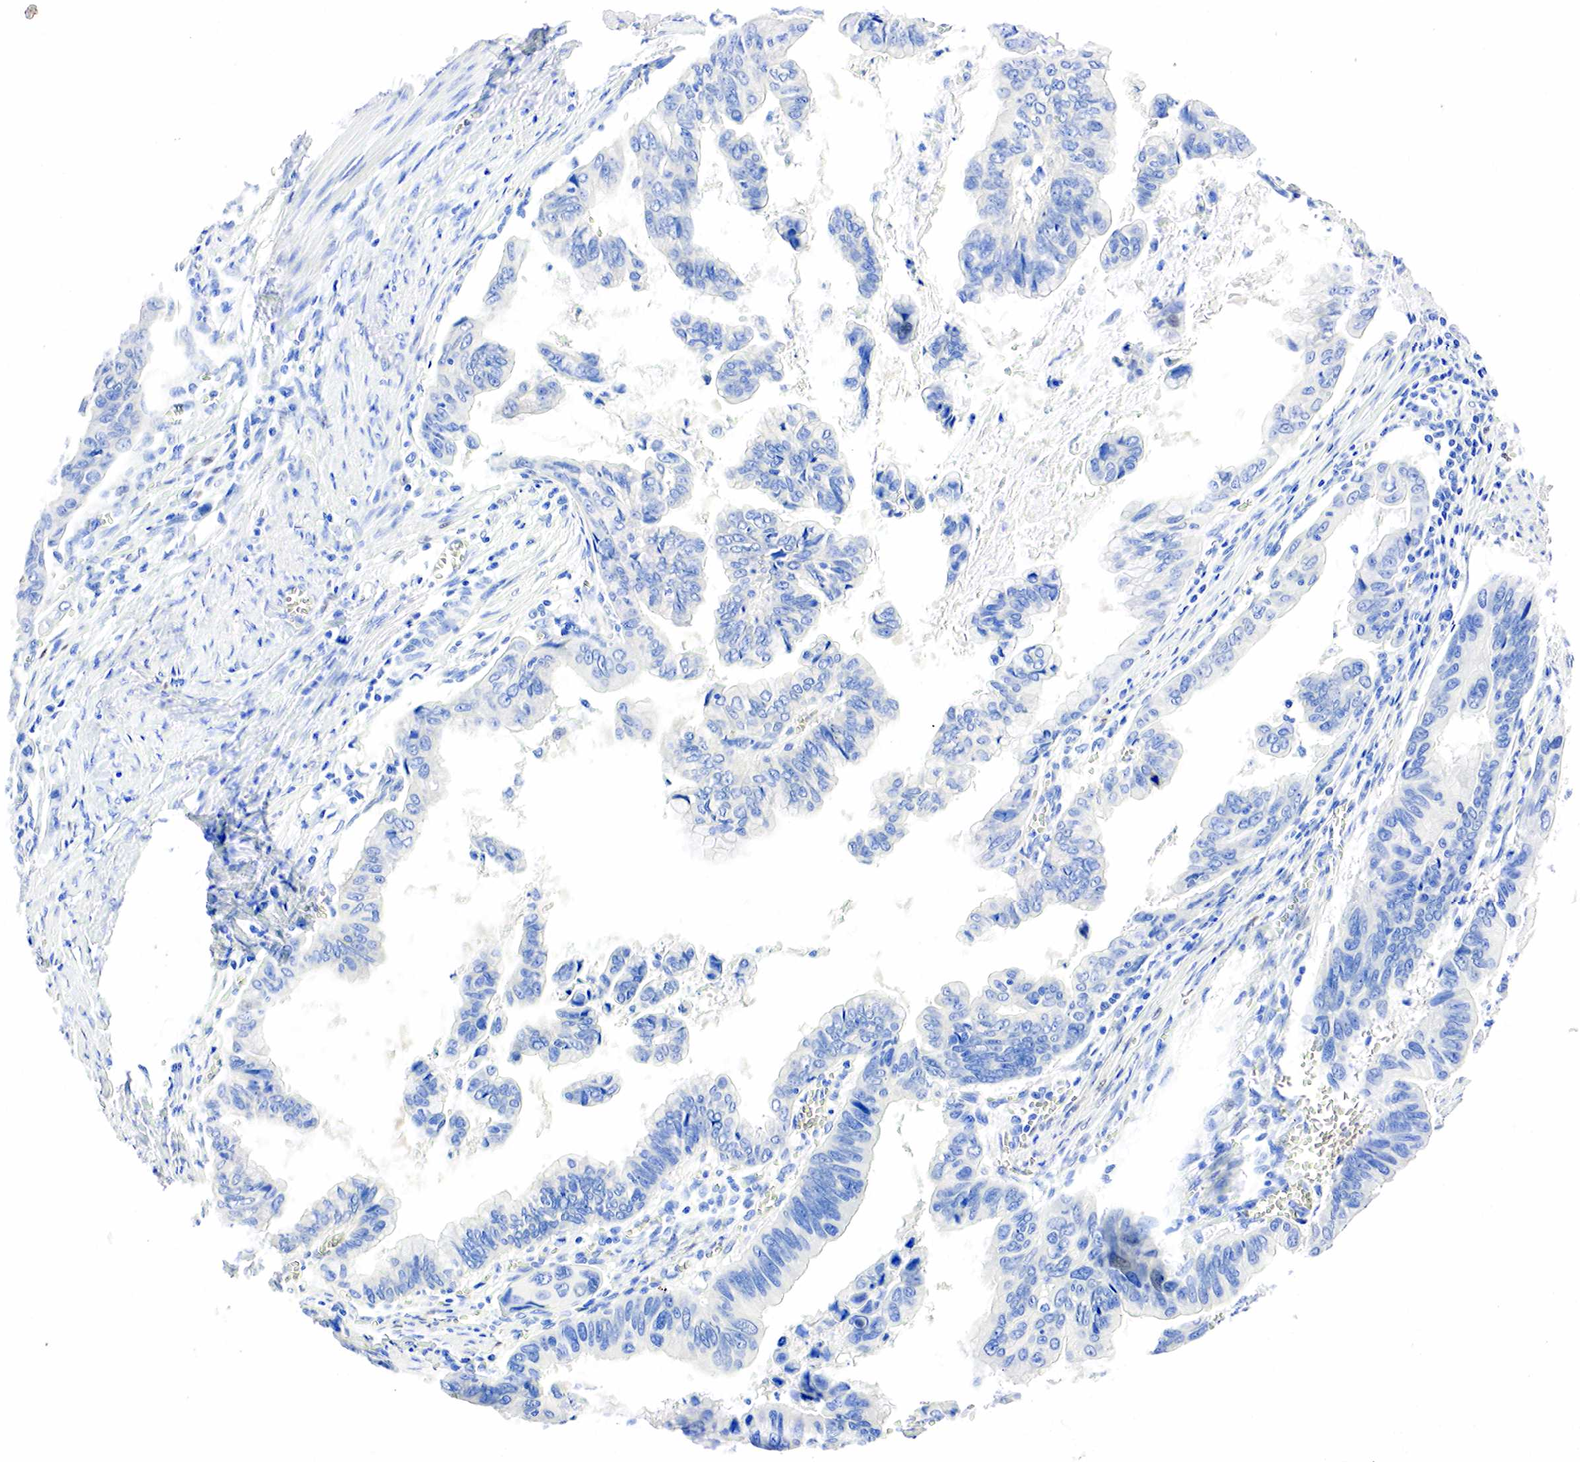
{"staining": {"intensity": "negative", "quantity": "none", "location": "none"}, "tissue": "stomach cancer", "cell_type": "Tumor cells", "image_type": "cancer", "snomed": [{"axis": "morphology", "description": "Adenocarcinoma, NOS"}, {"axis": "topography", "description": "Stomach, upper"}], "caption": "Protein analysis of adenocarcinoma (stomach) exhibits no significant staining in tumor cells. (Brightfield microscopy of DAB immunohistochemistry (IHC) at high magnification).", "gene": "PGR", "patient": {"sex": "male", "age": 80}}